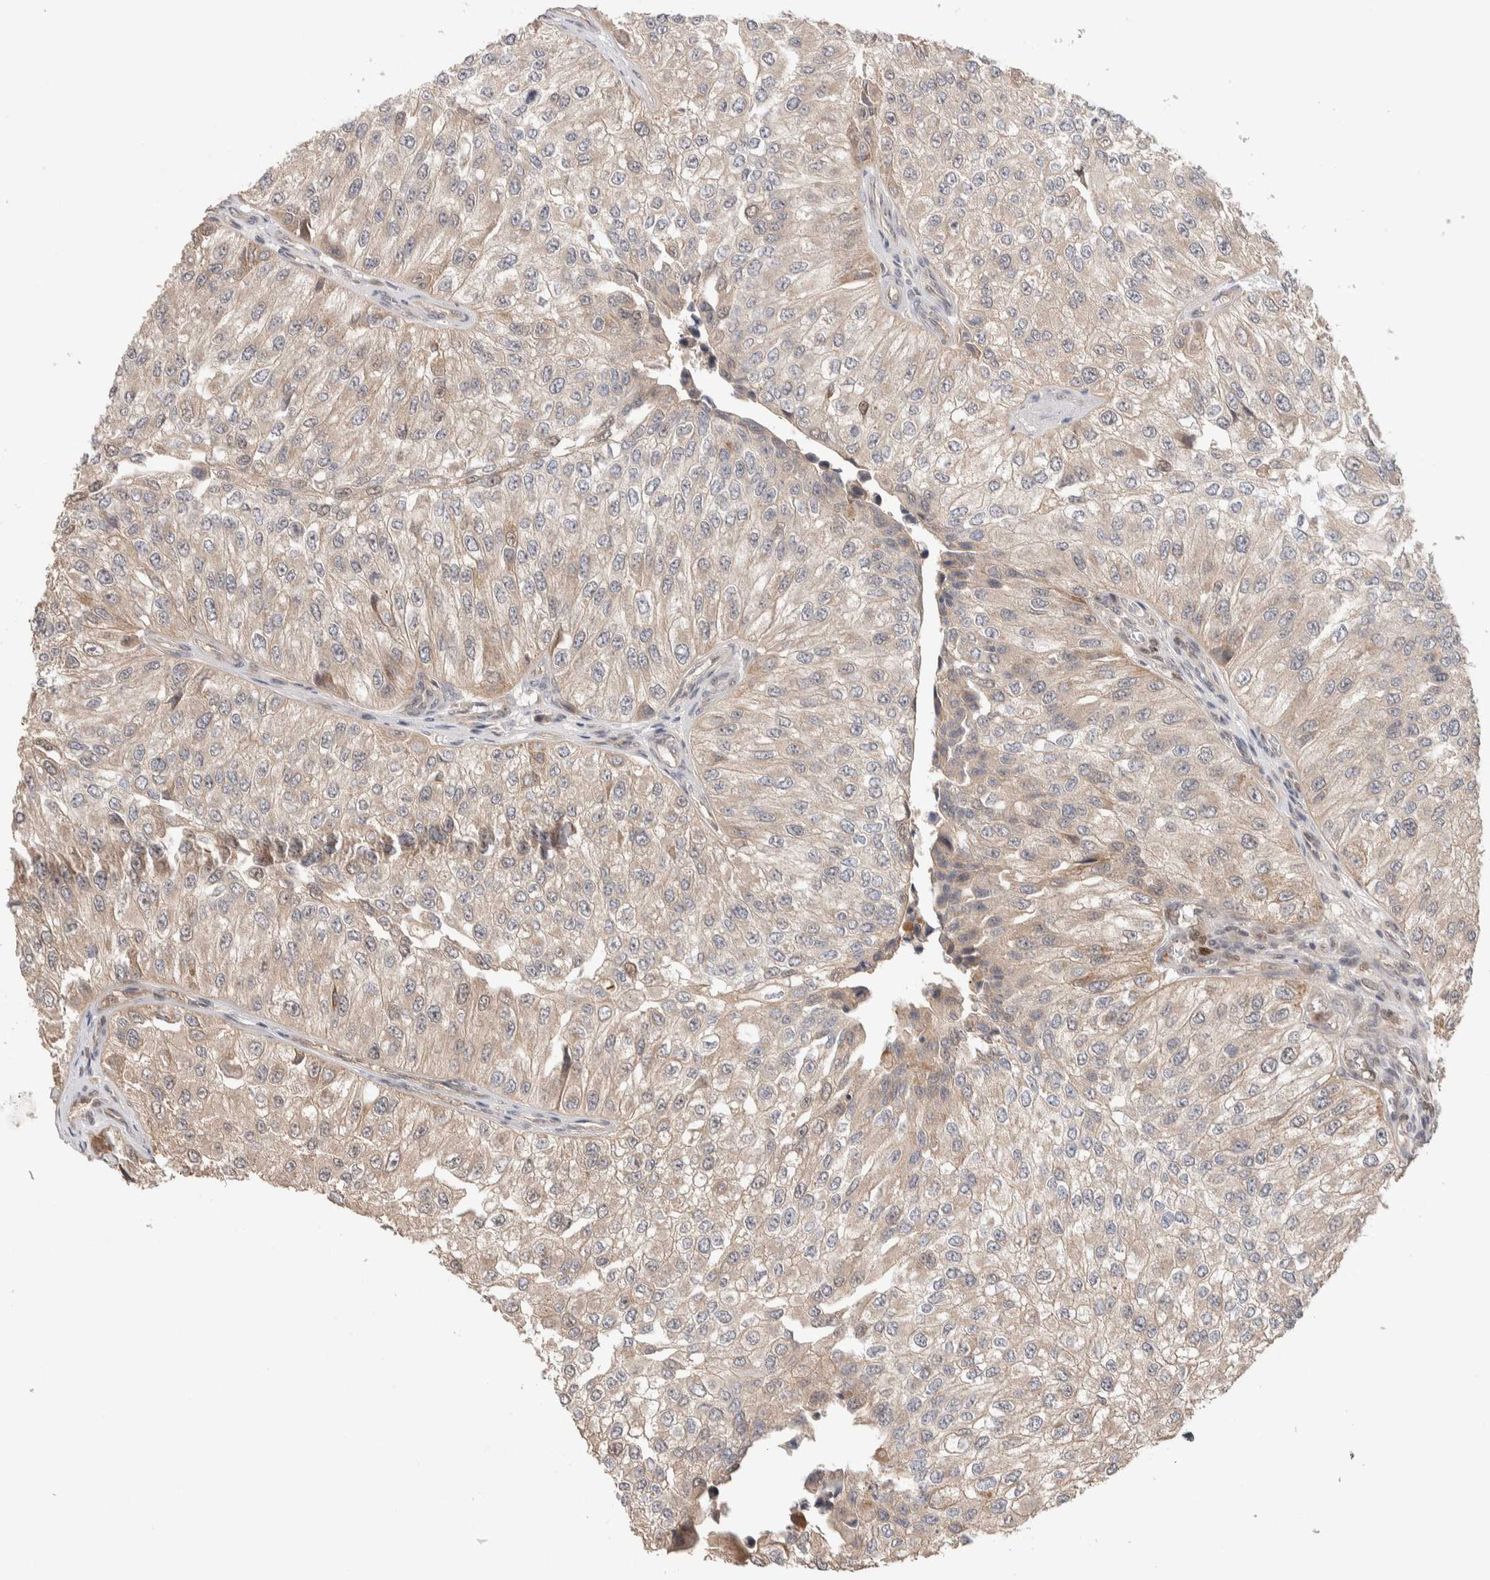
{"staining": {"intensity": "weak", "quantity": ">75%", "location": "cytoplasmic/membranous"}, "tissue": "urothelial cancer", "cell_type": "Tumor cells", "image_type": "cancer", "snomed": [{"axis": "morphology", "description": "Urothelial carcinoma, High grade"}, {"axis": "topography", "description": "Kidney"}, {"axis": "topography", "description": "Urinary bladder"}], "caption": "A brown stain shows weak cytoplasmic/membranous positivity of a protein in human high-grade urothelial carcinoma tumor cells.", "gene": "PRDM15", "patient": {"sex": "male", "age": 77}}